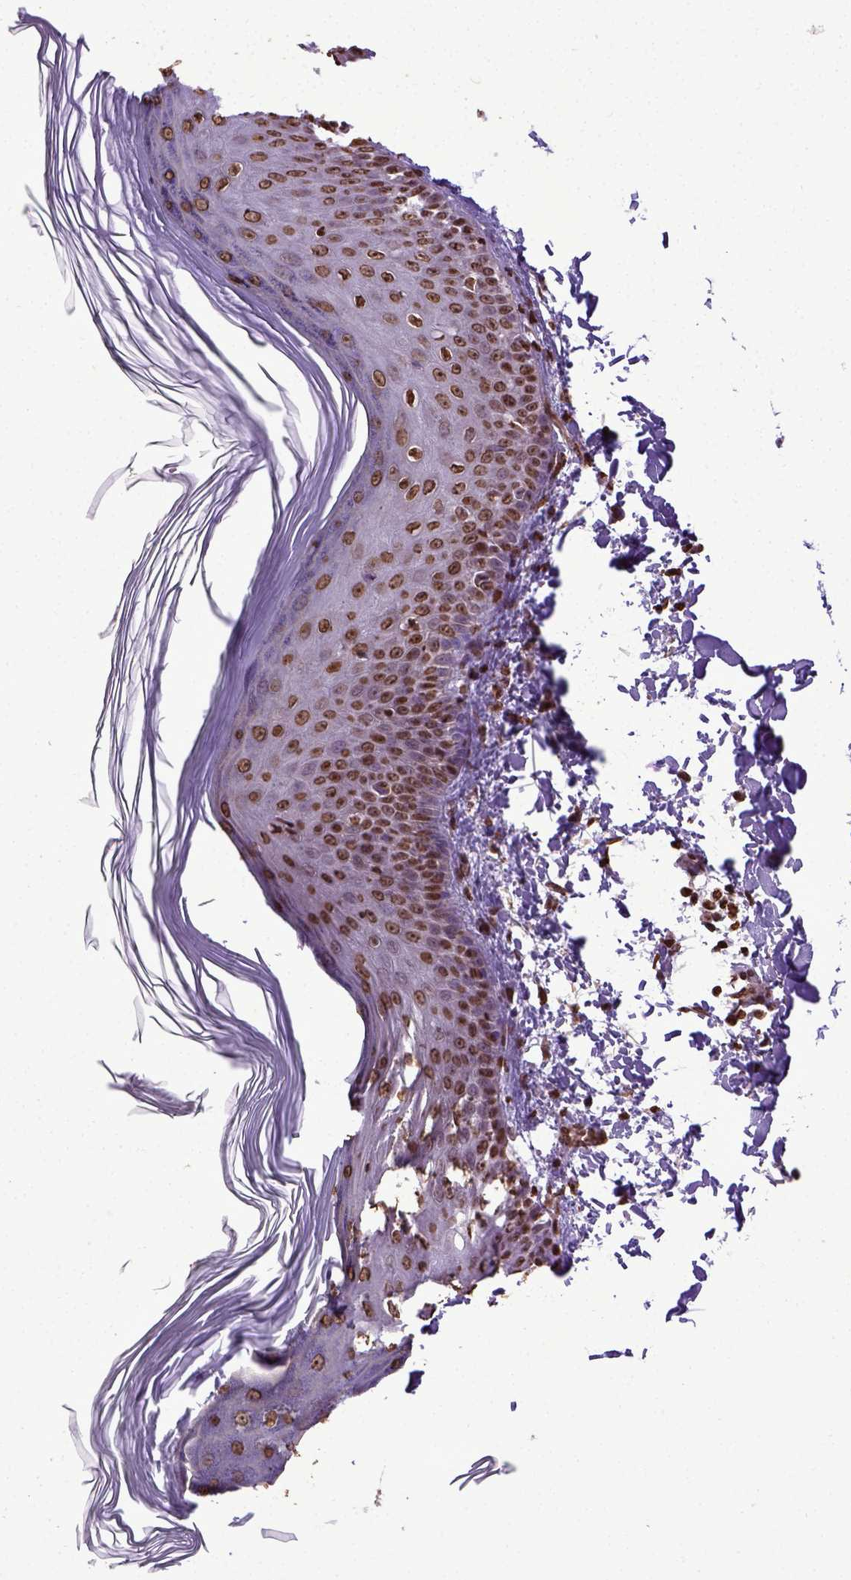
{"staining": {"intensity": "strong", "quantity": ">75%", "location": "nuclear"}, "tissue": "skin", "cell_type": "Fibroblasts", "image_type": "normal", "snomed": [{"axis": "morphology", "description": "Normal tissue, NOS"}, {"axis": "topography", "description": "Skin"}], "caption": "Immunohistochemistry (IHC) micrograph of normal skin: human skin stained using immunohistochemistry (IHC) reveals high levels of strong protein expression localized specifically in the nuclear of fibroblasts, appearing as a nuclear brown color.", "gene": "ZNF75D", "patient": {"sex": "female", "age": 62}}